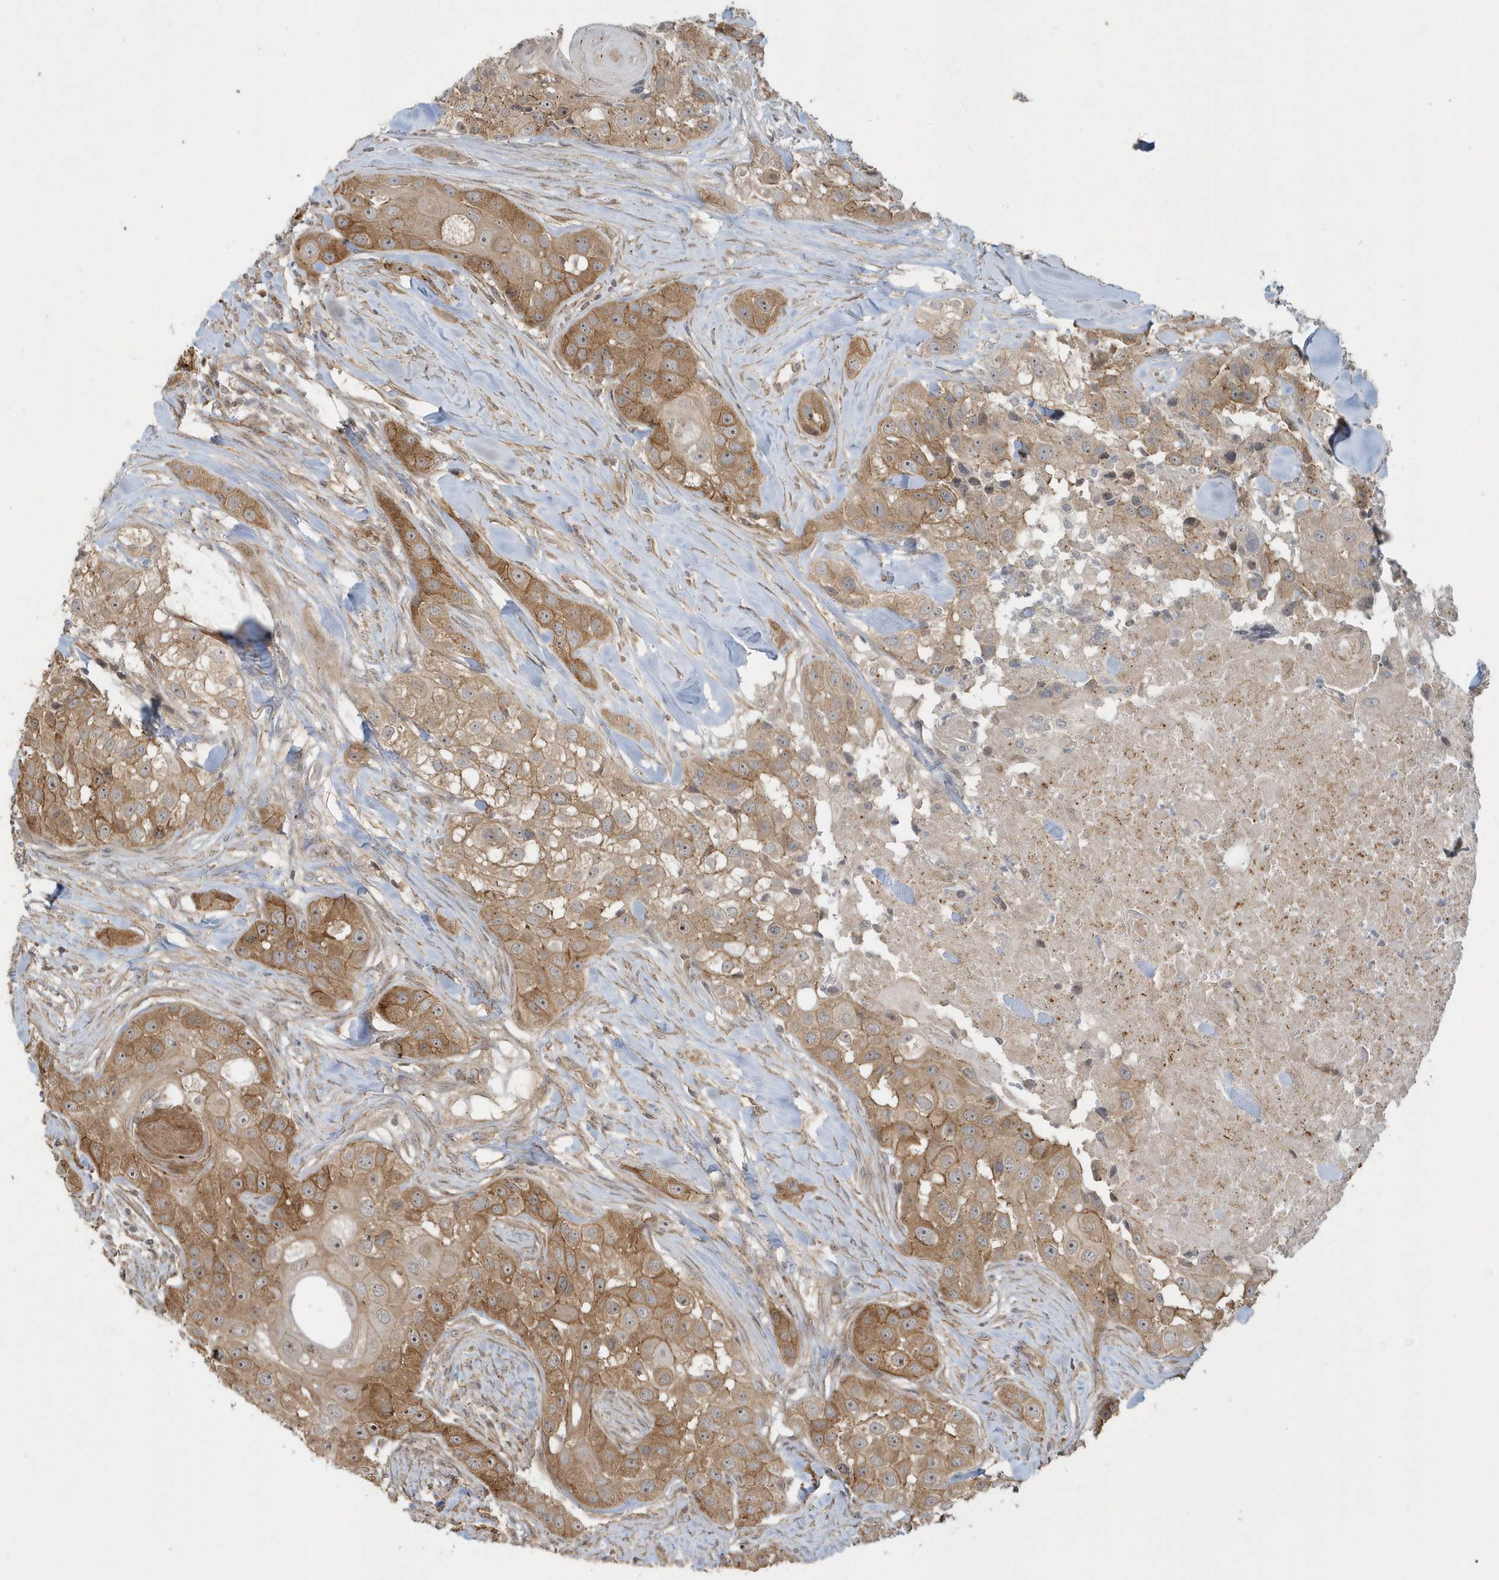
{"staining": {"intensity": "moderate", "quantity": ">75%", "location": "cytoplasmic/membranous"}, "tissue": "head and neck cancer", "cell_type": "Tumor cells", "image_type": "cancer", "snomed": [{"axis": "morphology", "description": "Normal tissue, NOS"}, {"axis": "morphology", "description": "Squamous cell carcinoma, NOS"}, {"axis": "topography", "description": "Skeletal muscle"}, {"axis": "topography", "description": "Head-Neck"}], "caption": "Immunohistochemical staining of head and neck squamous cell carcinoma demonstrates medium levels of moderate cytoplasmic/membranous positivity in about >75% of tumor cells.", "gene": "STIM2", "patient": {"sex": "male", "age": 51}}